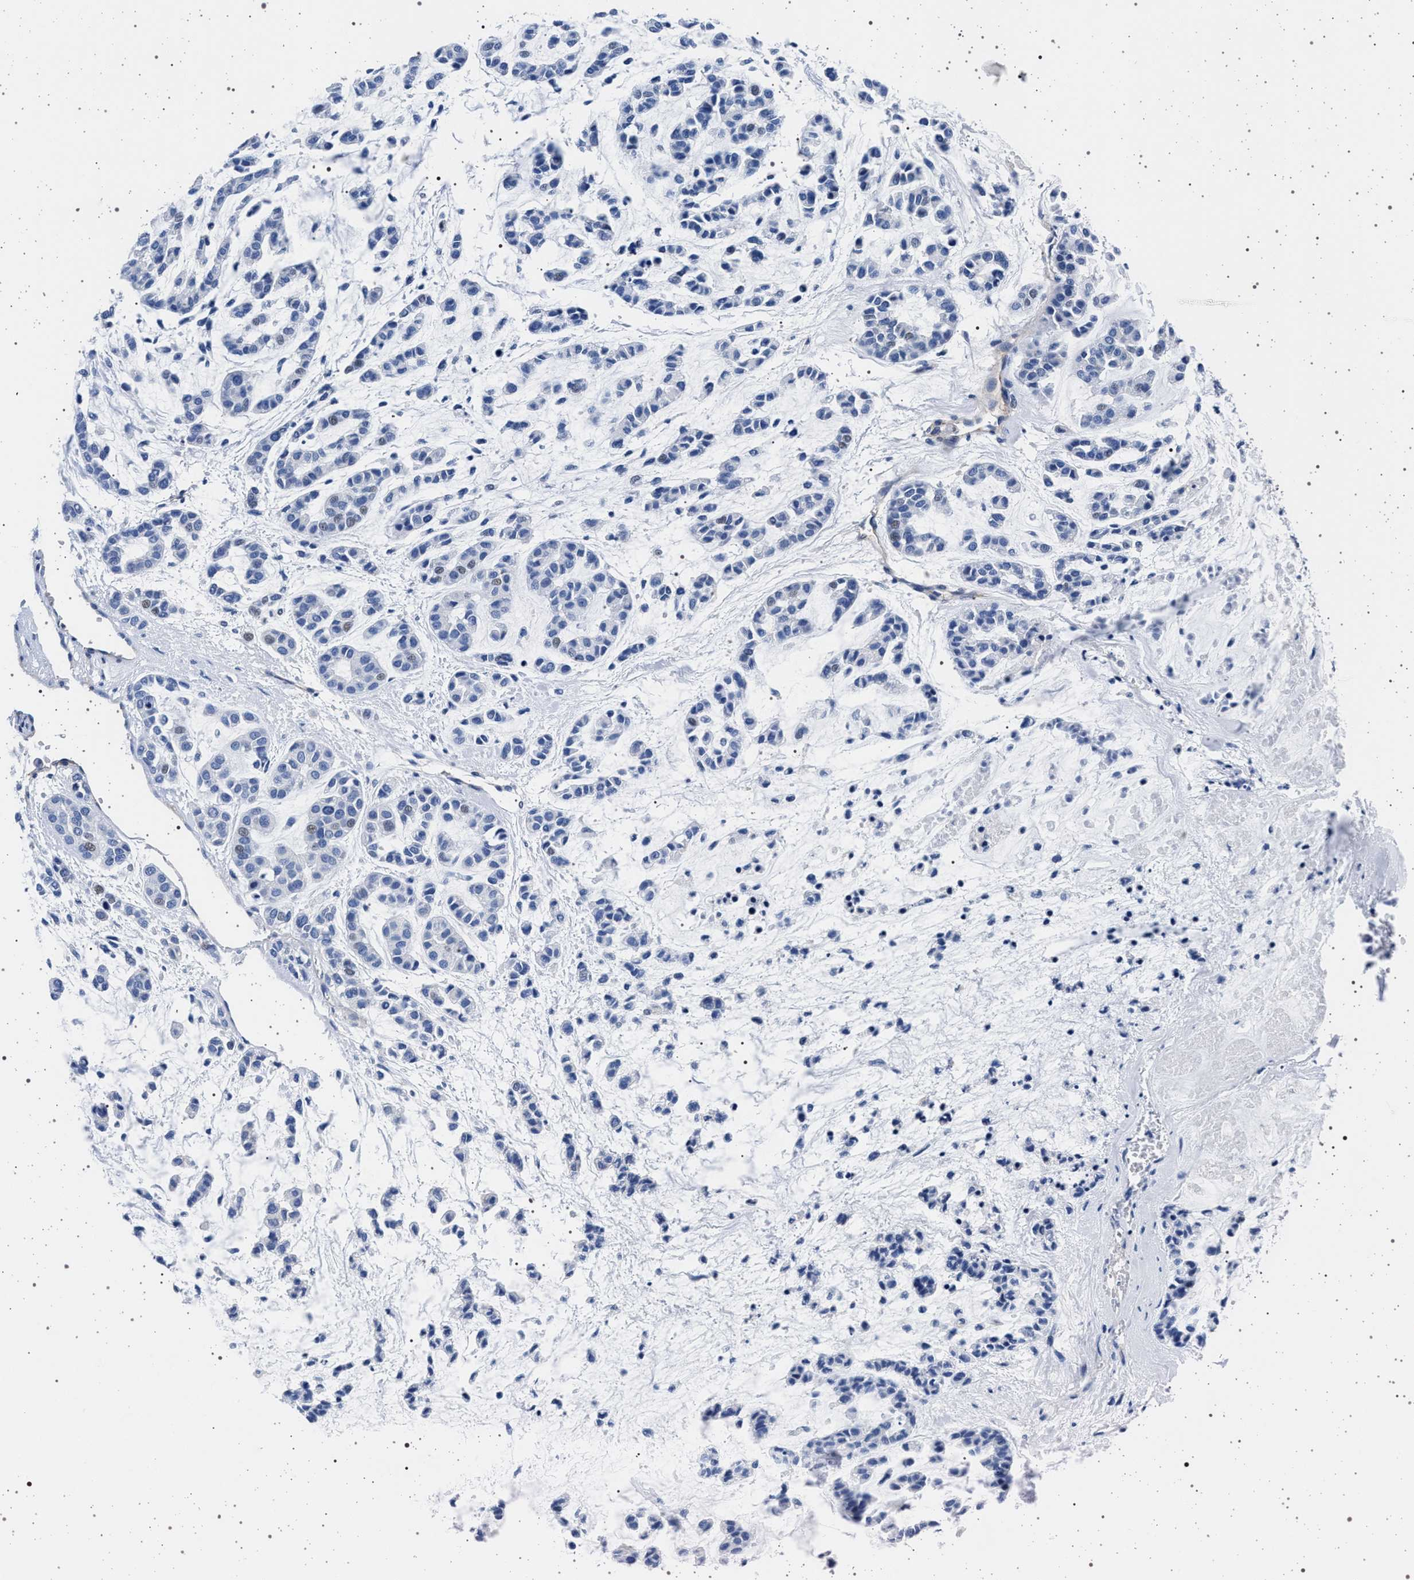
{"staining": {"intensity": "negative", "quantity": "none", "location": "none"}, "tissue": "head and neck cancer", "cell_type": "Tumor cells", "image_type": "cancer", "snomed": [{"axis": "morphology", "description": "Adenocarcinoma, NOS"}, {"axis": "morphology", "description": "Adenoma, NOS"}, {"axis": "topography", "description": "Head-Neck"}], "caption": "Immunohistochemistry photomicrograph of head and neck cancer (adenoma) stained for a protein (brown), which displays no positivity in tumor cells.", "gene": "SLC9A1", "patient": {"sex": "female", "age": 55}}